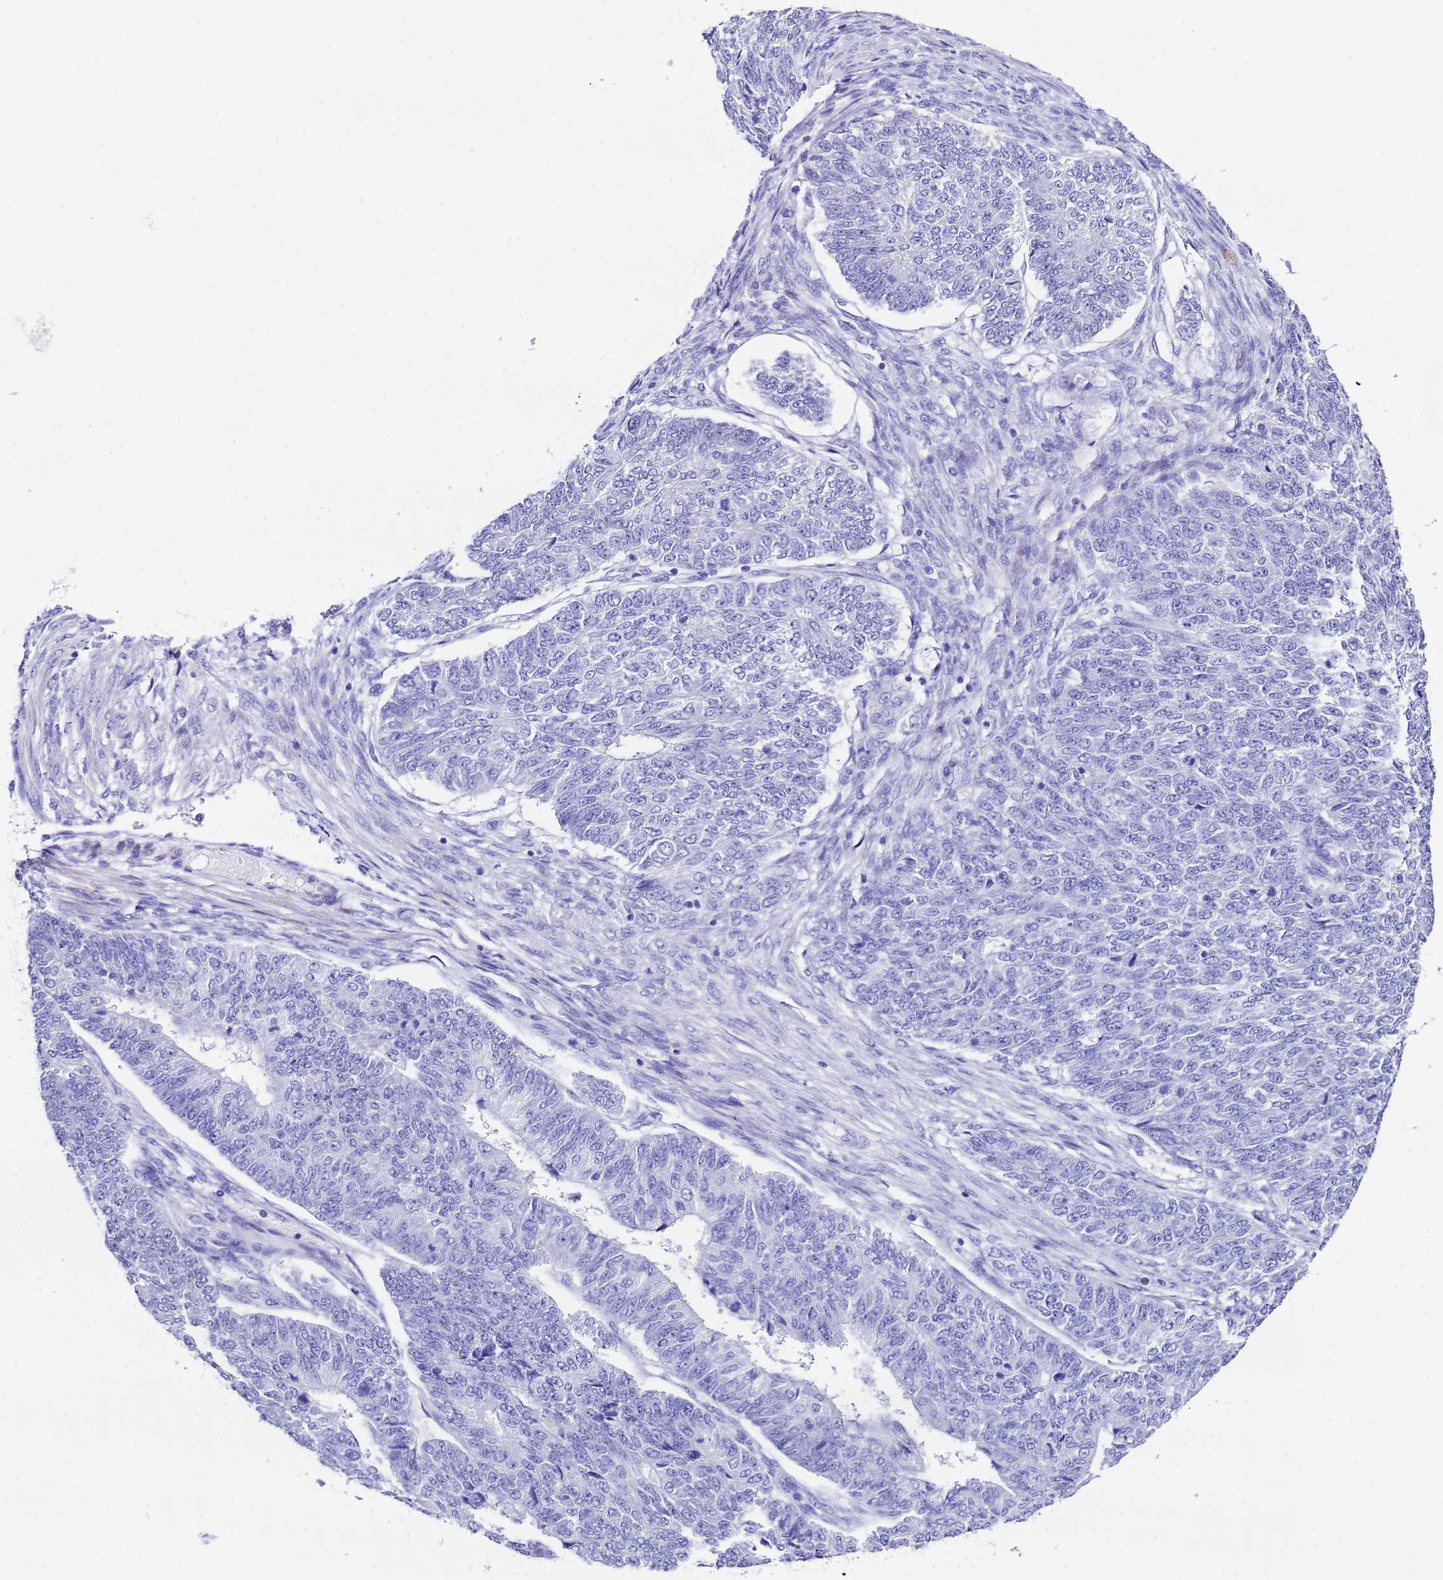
{"staining": {"intensity": "negative", "quantity": "none", "location": "none"}, "tissue": "endometrial cancer", "cell_type": "Tumor cells", "image_type": "cancer", "snomed": [{"axis": "morphology", "description": "Adenocarcinoma, NOS"}, {"axis": "topography", "description": "Endometrium"}], "caption": "Tumor cells are negative for brown protein staining in endometrial cancer (adenocarcinoma).", "gene": "UGT2B10", "patient": {"sex": "female", "age": 32}}